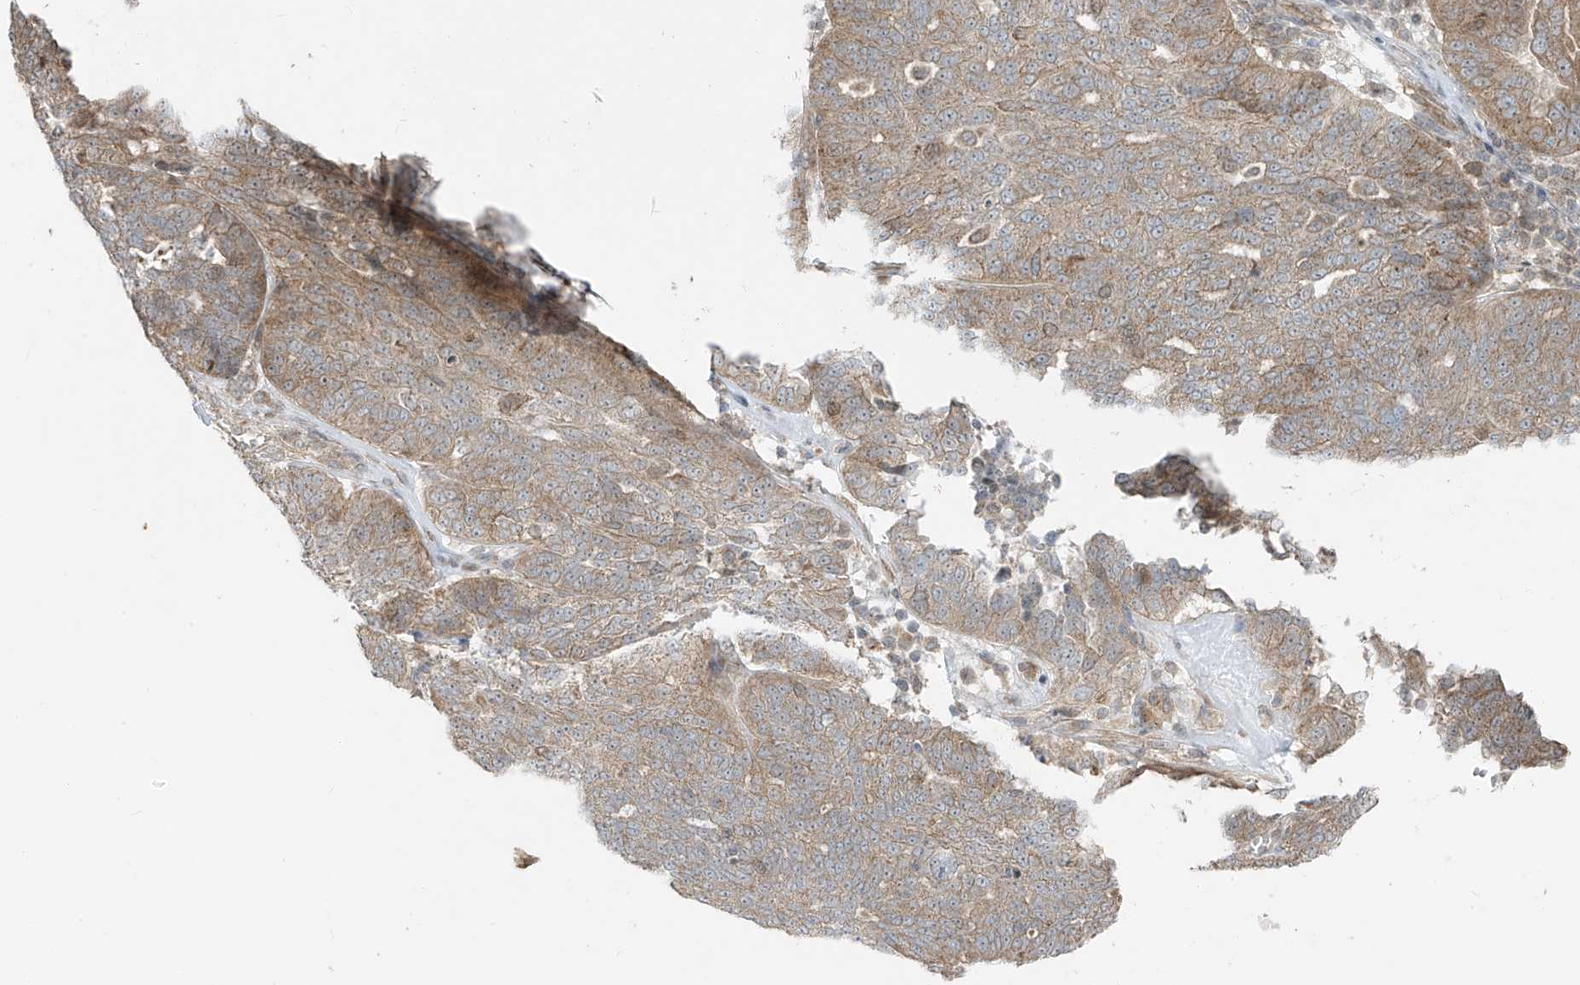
{"staining": {"intensity": "moderate", "quantity": ">75%", "location": "cytoplasmic/membranous"}, "tissue": "ovarian cancer", "cell_type": "Tumor cells", "image_type": "cancer", "snomed": [{"axis": "morphology", "description": "Cystadenocarcinoma, serous, NOS"}, {"axis": "topography", "description": "Ovary"}], "caption": "This histopathology image reveals immunohistochemistry staining of ovarian serous cystadenocarcinoma, with medium moderate cytoplasmic/membranous staining in about >75% of tumor cells.", "gene": "PDE11A", "patient": {"sex": "female", "age": 59}}